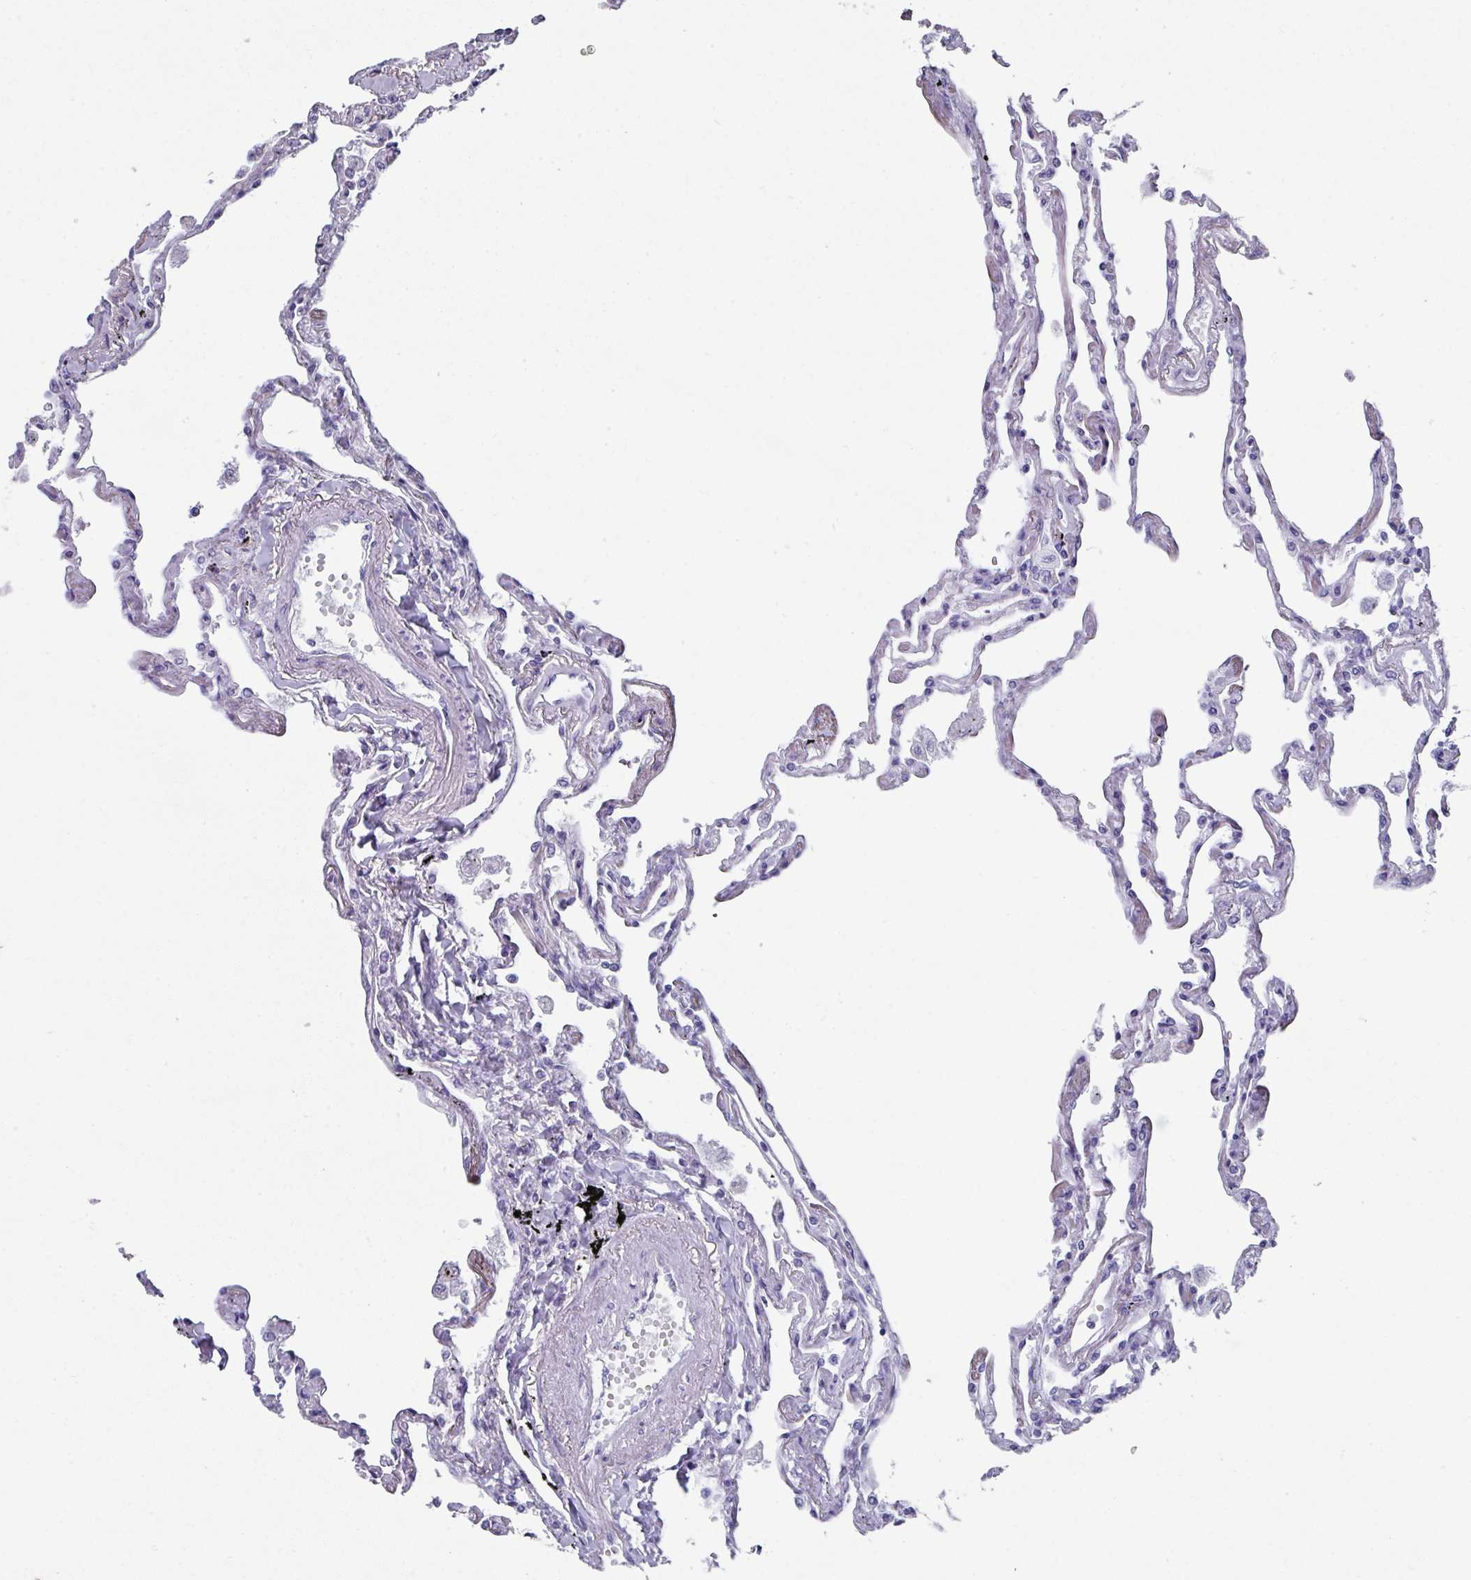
{"staining": {"intensity": "negative", "quantity": "none", "location": "none"}, "tissue": "lung", "cell_type": "Alveolar cells", "image_type": "normal", "snomed": [{"axis": "morphology", "description": "Normal tissue, NOS"}, {"axis": "topography", "description": "Lung"}], "caption": "Alveolar cells are negative for protein expression in unremarkable human lung.", "gene": "PEX10", "patient": {"sex": "female", "age": 67}}